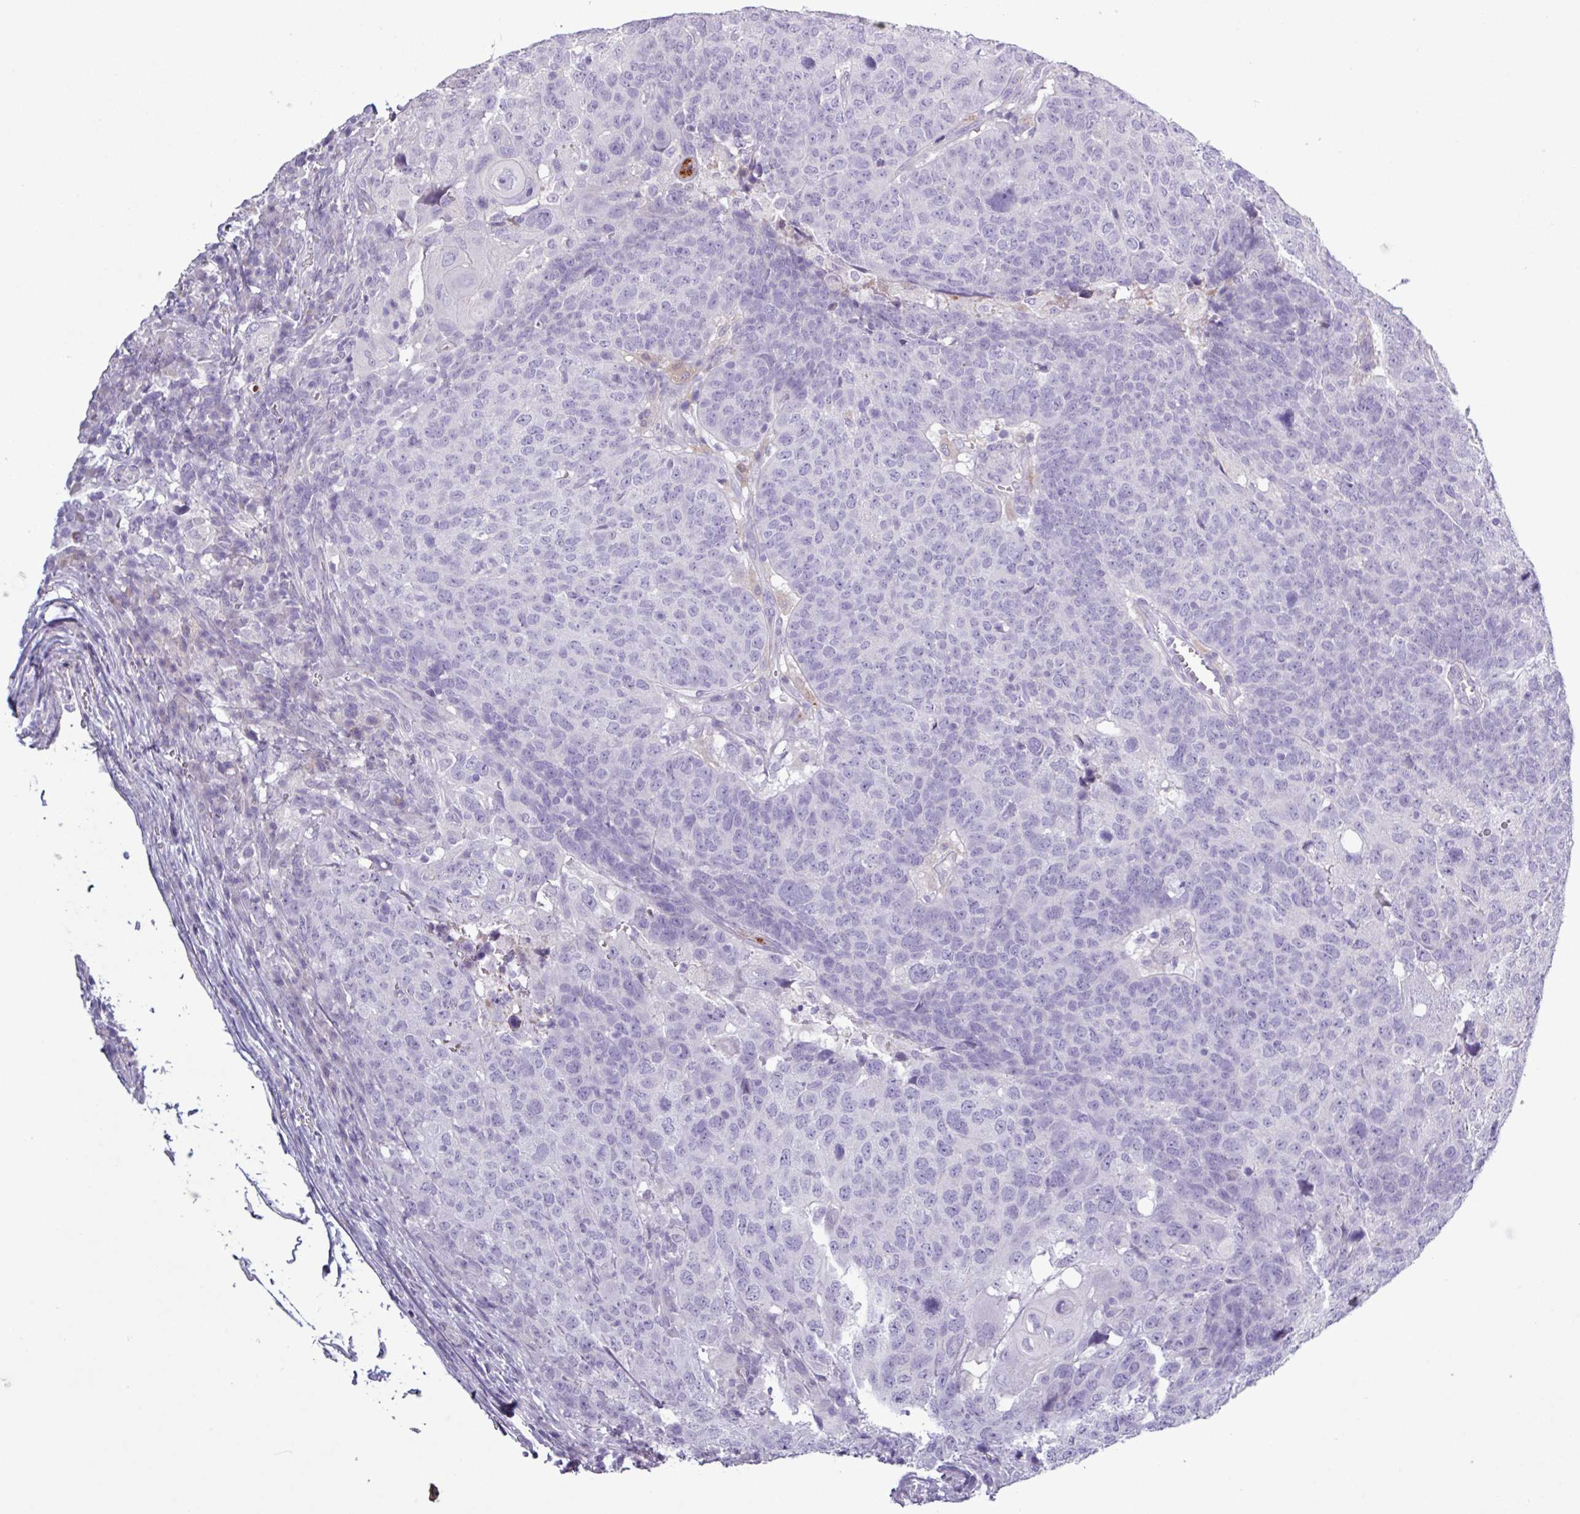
{"staining": {"intensity": "negative", "quantity": "none", "location": "none"}, "tissue": "head and neck cancer", "cell_type": "Tumor cells", "image_type": "cancer", "snomed": [{"axis": "morphology", "description": "Normal tissue, NOS"}, {"axis": "morphology", "description": "Squamous cell carcinoma, NOS"}, {"axis": "topography", "description": "Skeletal muscle"}, {"axis": "topography", "description": "Vascular tissue"}, {"axis": "topography", "description": "Peripheral nerve tissue"}, {"axis": "topography", "description": "Head-Neck"}], "caption": "The photomicrograph exhibits no staining of tumor cells in head and neck cancer.", "gene": "C4B", "patient": {"sex": "male", "age": 66}}